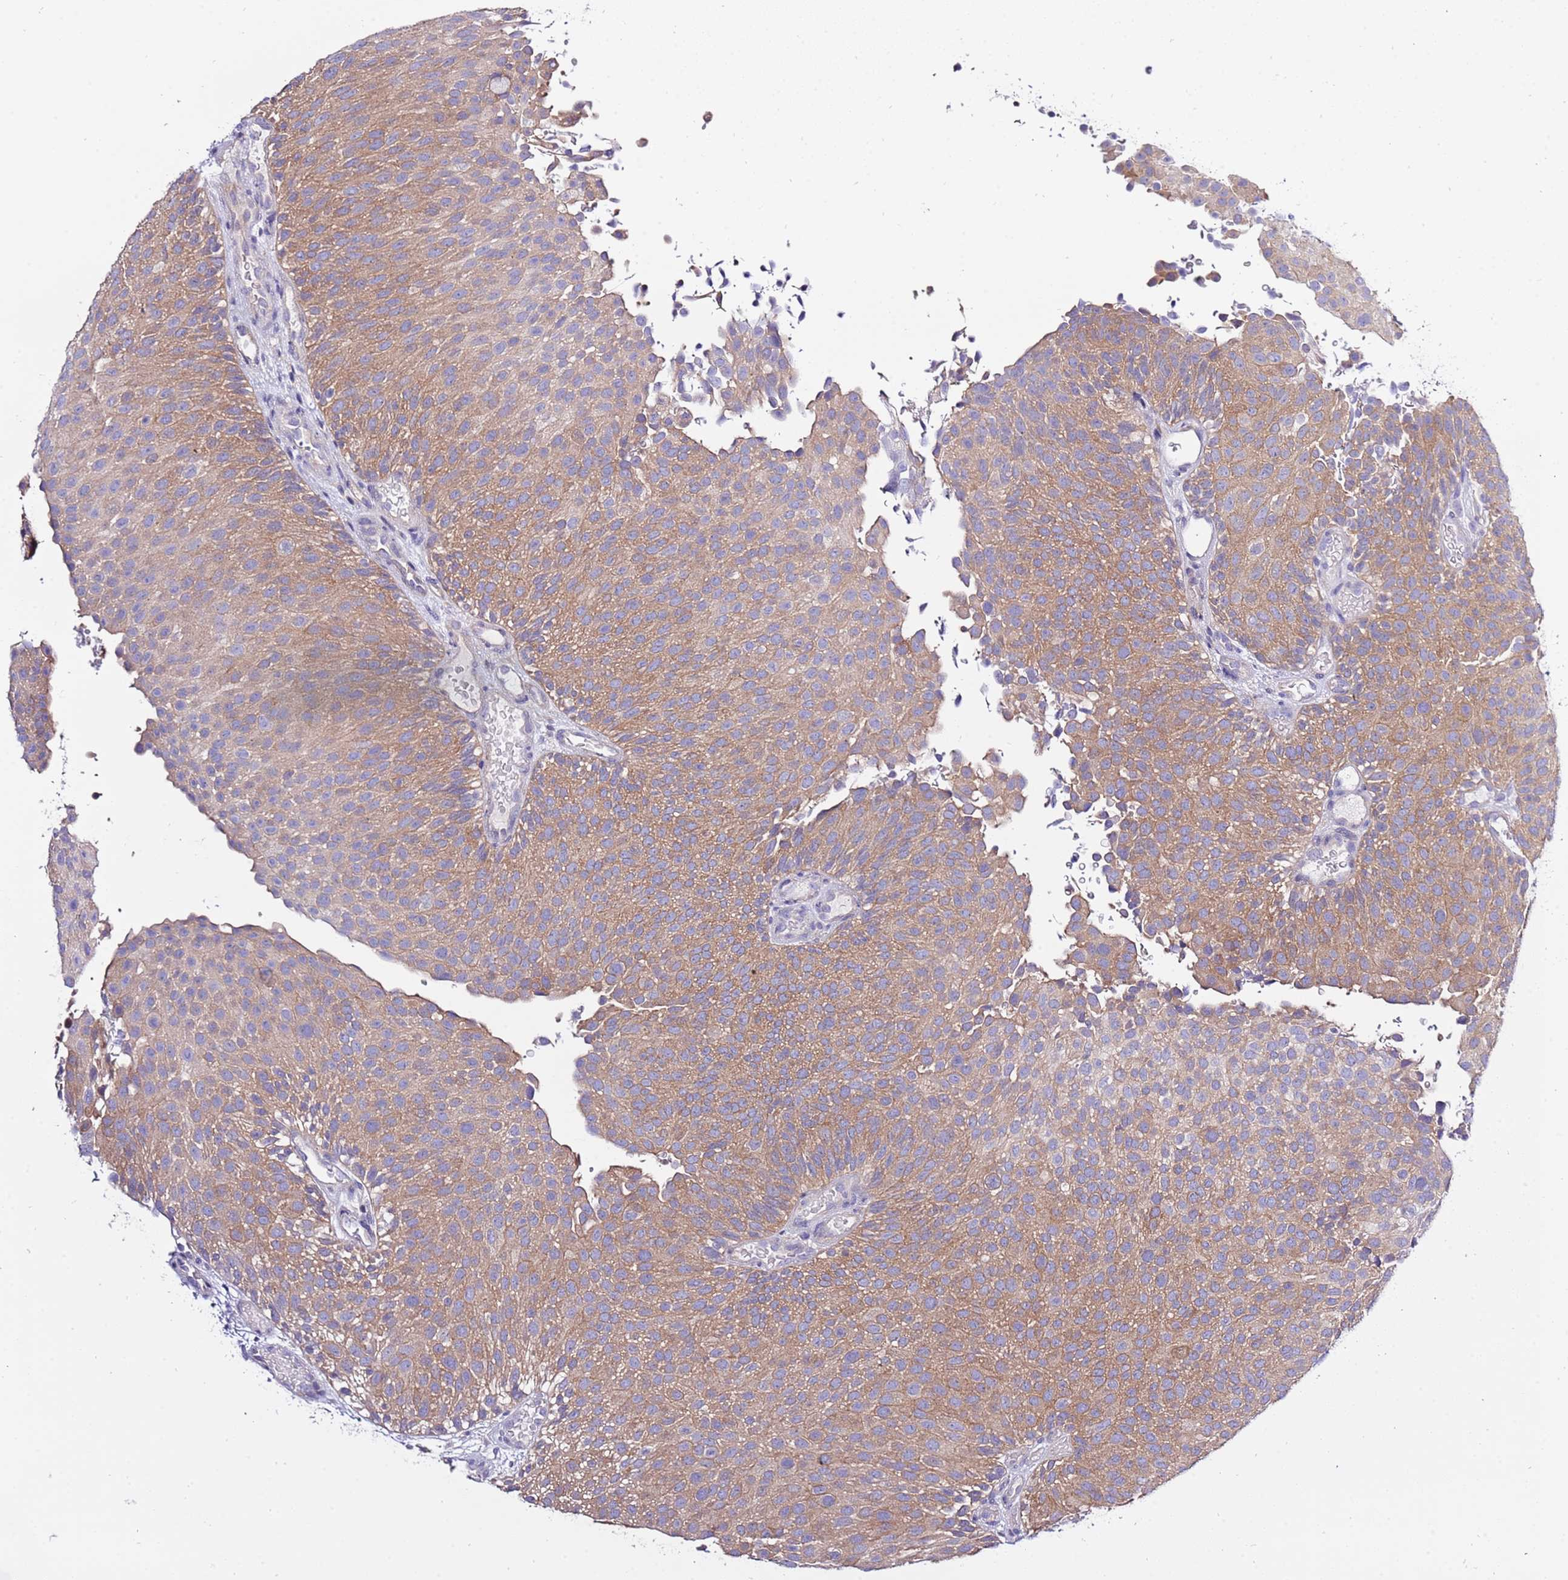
{"staining": {"intensity": "moderate", "quantity": ">75%", "location": "cytoplasmic/membranous"}, "tissue": "urothelial cancer", "cell_type": "Tumor cells", "image_type": "cancer", "snomed": [{"axis": "morphology", "description": "Urothelial carcinoma, Low grade"}, {"axis": "topography", "description": "Urinary bladder"}], "caption": "A medium amount of moderate cytoplasmic/membranous positivity is seen in about >75% of tumor cells in urothelial carcinoma (low-grade) tissue.", "gene": "STIP1", "patient": {"sex": "male", "age": 78}}